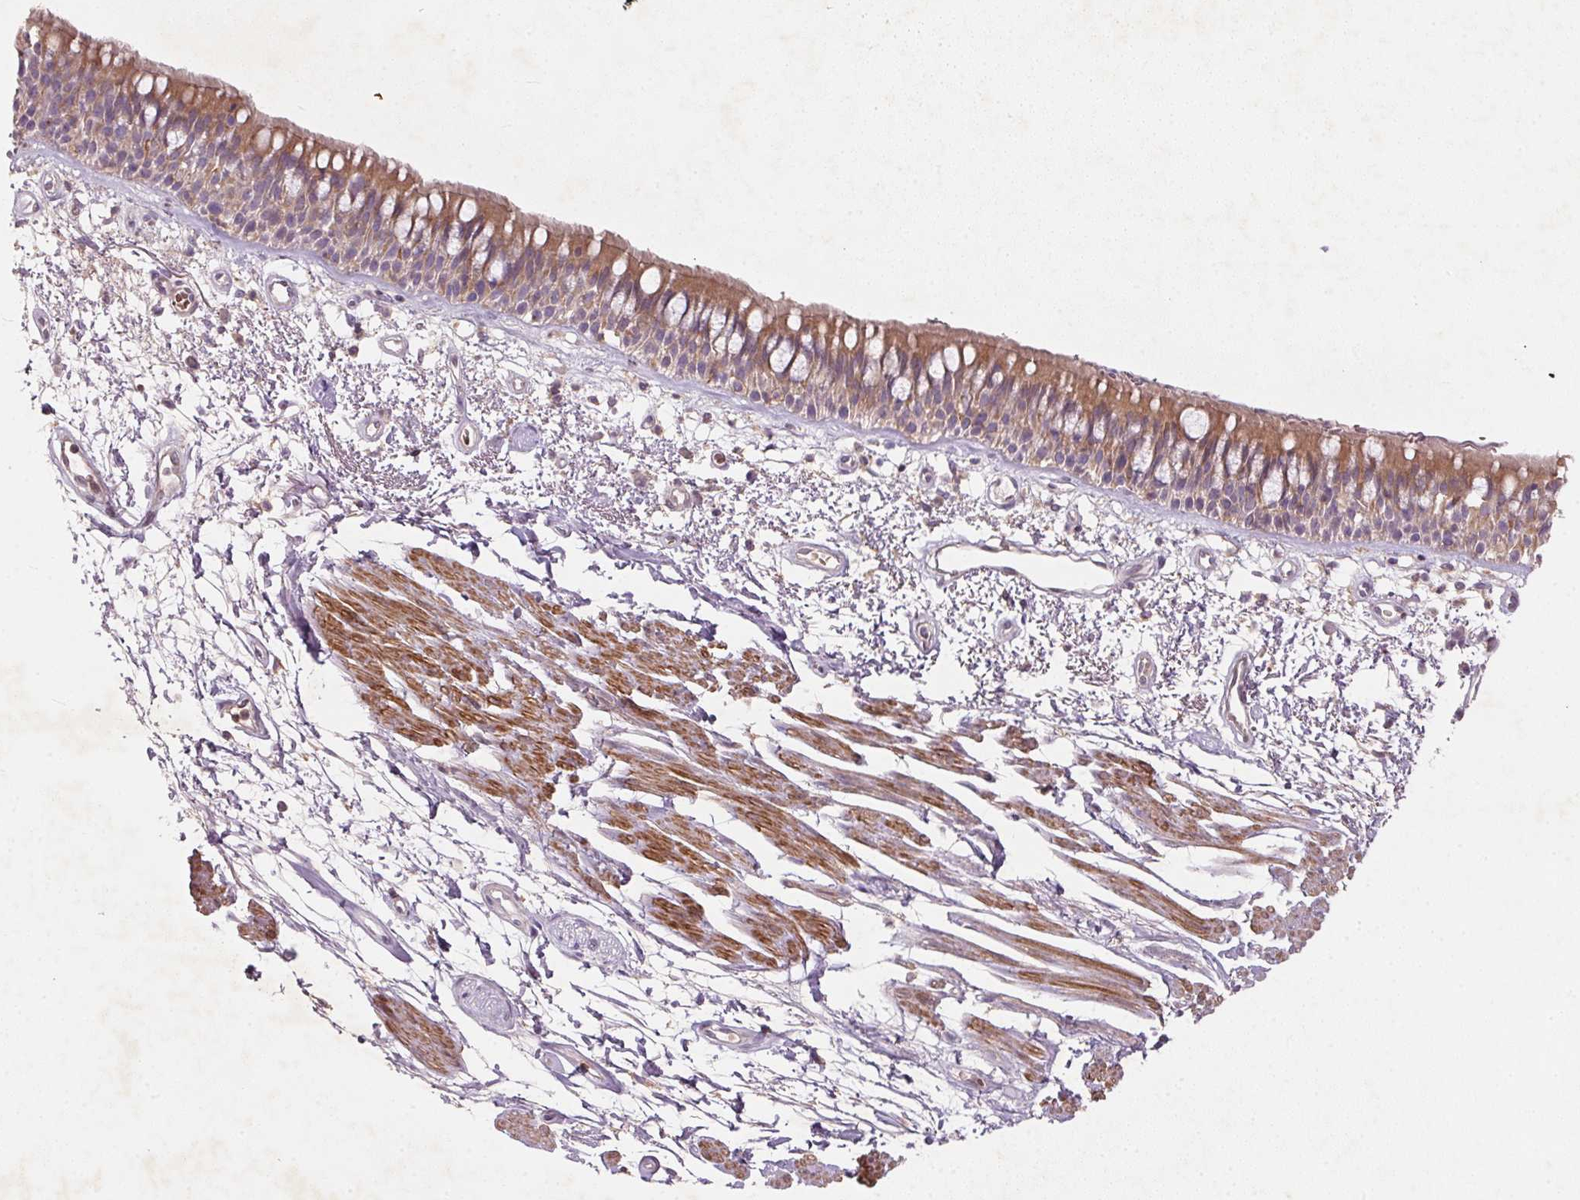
{"staining": {"intensity": "moderate", "quantity": ">75%", "location": "cytoplasmic/membranous"}, "tissue": "bronchus", "cell_type": "Respiratory epithelial cells", "image_type": "normal", "snomed": [{"axis": "morphology", "description": "Normal tissue, NOS"}, {"axis": "morphology", "description": "Squamous cell carcinoma, NOS"}, {"axis": "topography", "description": "Cartilage tissue"}, {"axis": "topography", "description": "Bronchus"}, {"axis": "topography", "description": "Lung"}], "caption": "Unremarkable bronchus was stained to show a protein in brown. There is medium levels of moderate cytoplasmic/membranous expression in approximately >75% of respiratory epithelial cells. (Stains: DAB in brown, nuclei in blue, Microscopy: brightfield microscopy at high magnification).", "gene": "KCNK15", "patient": {"sex": "male", "age": 66}}